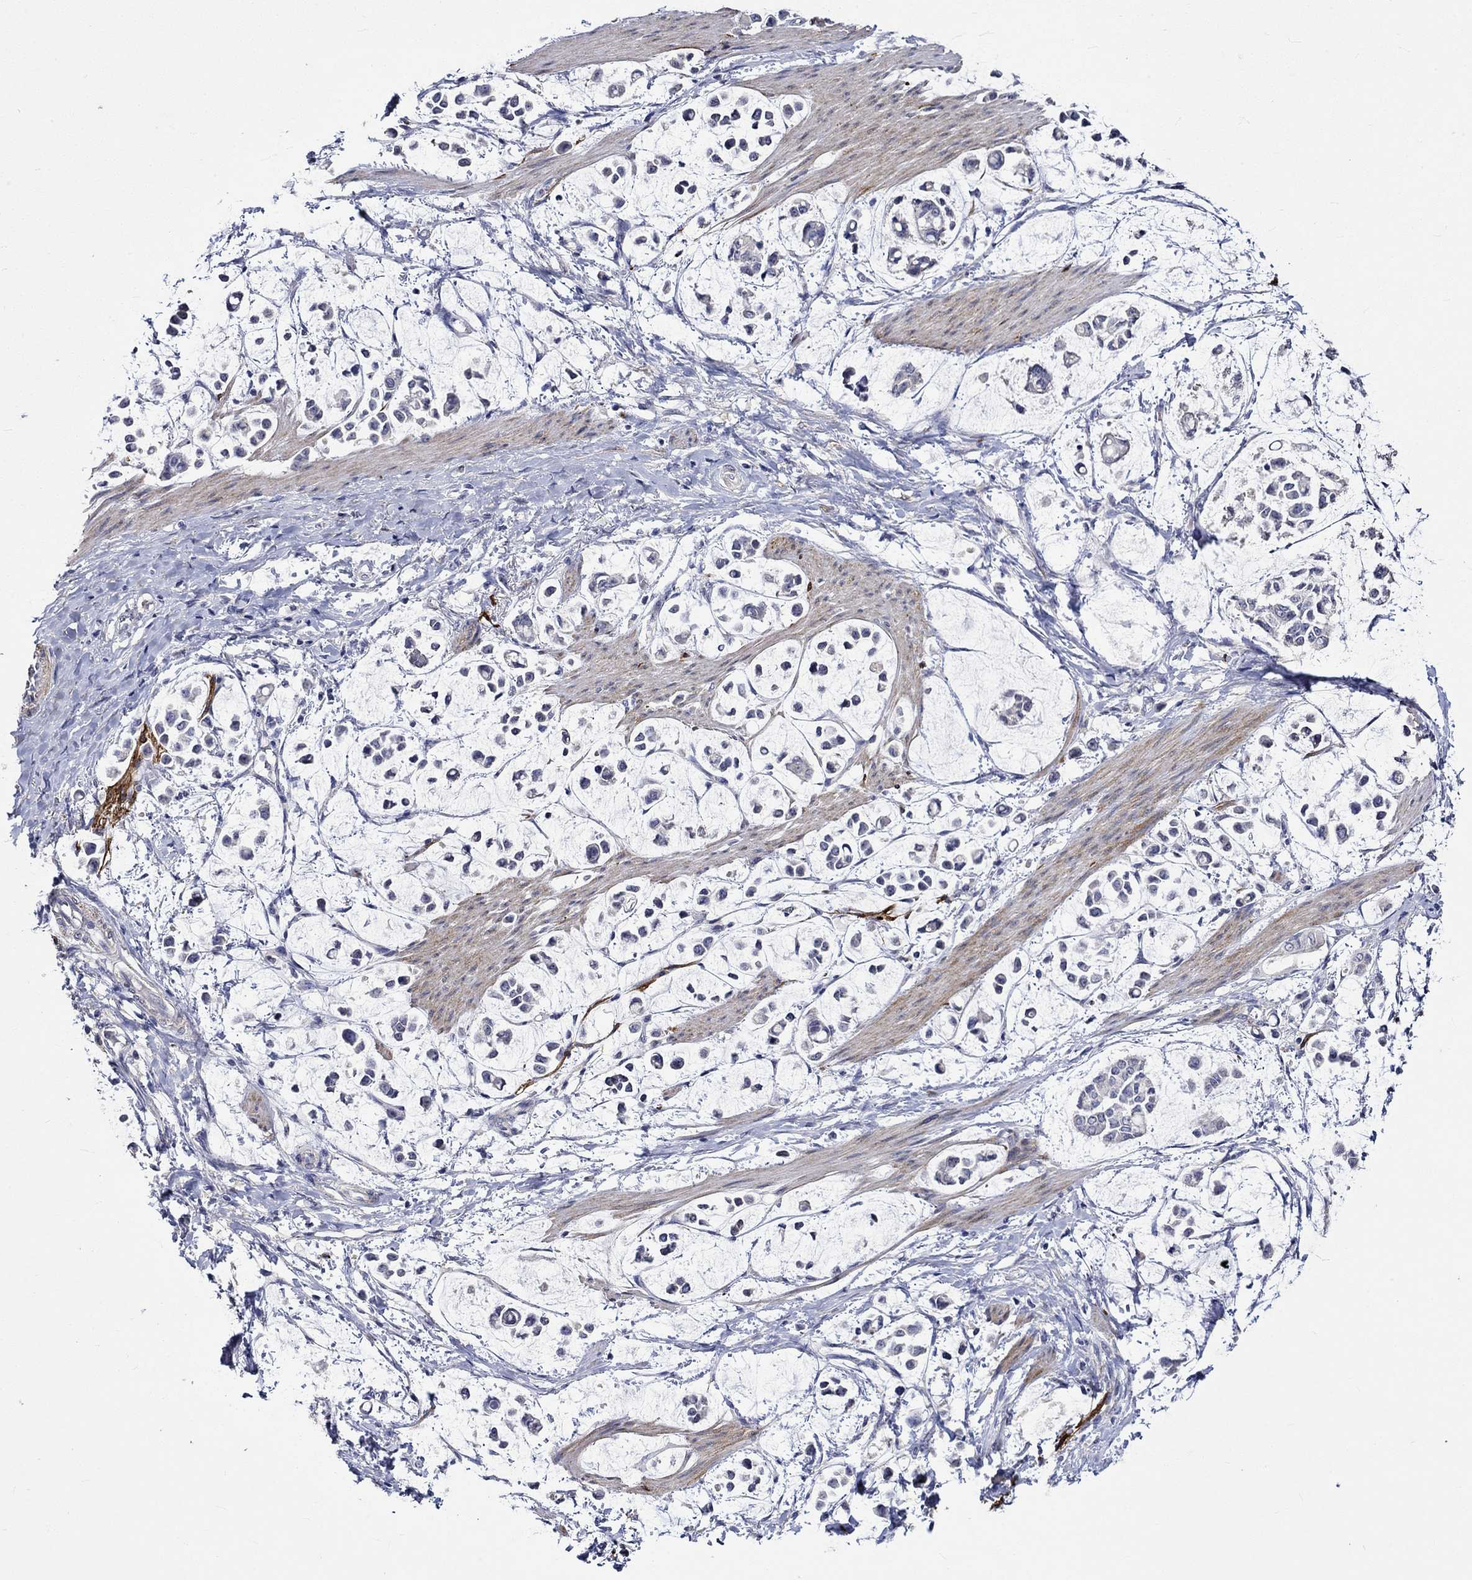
{"staining": {"intensity": "negative", "quantity": "none", "location": "none"}, "tissue": "stomach cancer", "cell_type": "Tumor cells", "image_type": "cancer", "snomed": [{"axis": "morphology", "description": "Adenocarcinoma, NOS"}, {"axis": "topography", "description": "Stomach"}], "caption": "Image shows no significant protein expression in tumor cells of stomach cancer (adenocarcinoma).", "gene": "CRYAB", "patient": {"sex": "male", "age": 82}}